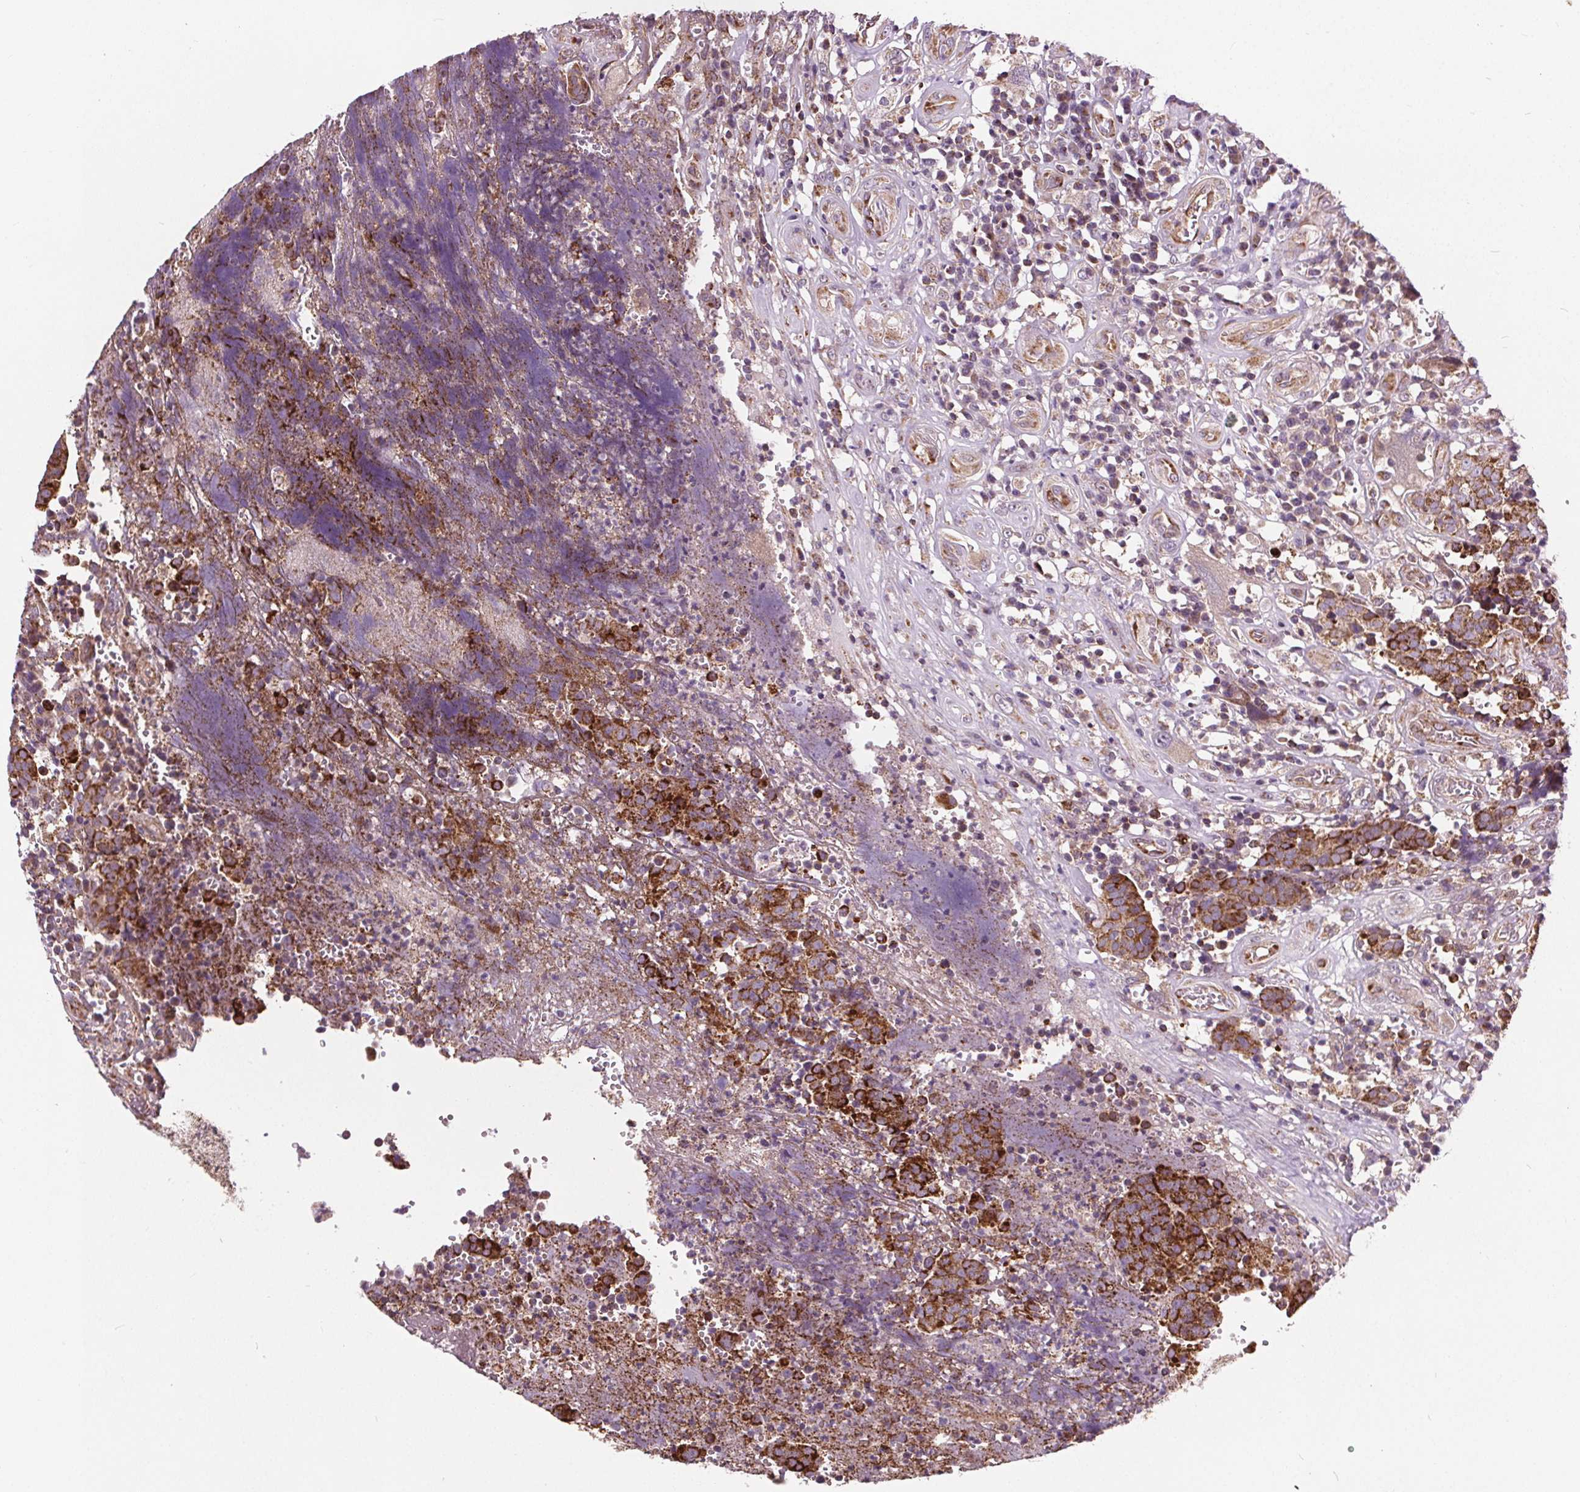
{"staining": {"intensity": "strong", "quantity": "<25%", "location": "cytoplasmic/membranous"}, "tissue": "prostate cancer", "cell_type": "Tumor cells", "image_type": "cancer", "snomed": [{"axis": "morphology", "description": "Adenocarcinoma, High grade"}, {"axis": "topography", "description": "Prostate and seminal vesicle, NOS"}], "caption": "Immunohistochemical staining of prostate cancer shows medium levels of strong cytoplasmic/membranous protein positivity in approximately <25% of tumor cells.", "gene": "GOLT1B", "patient": {"sex": "male", "age": 60}}